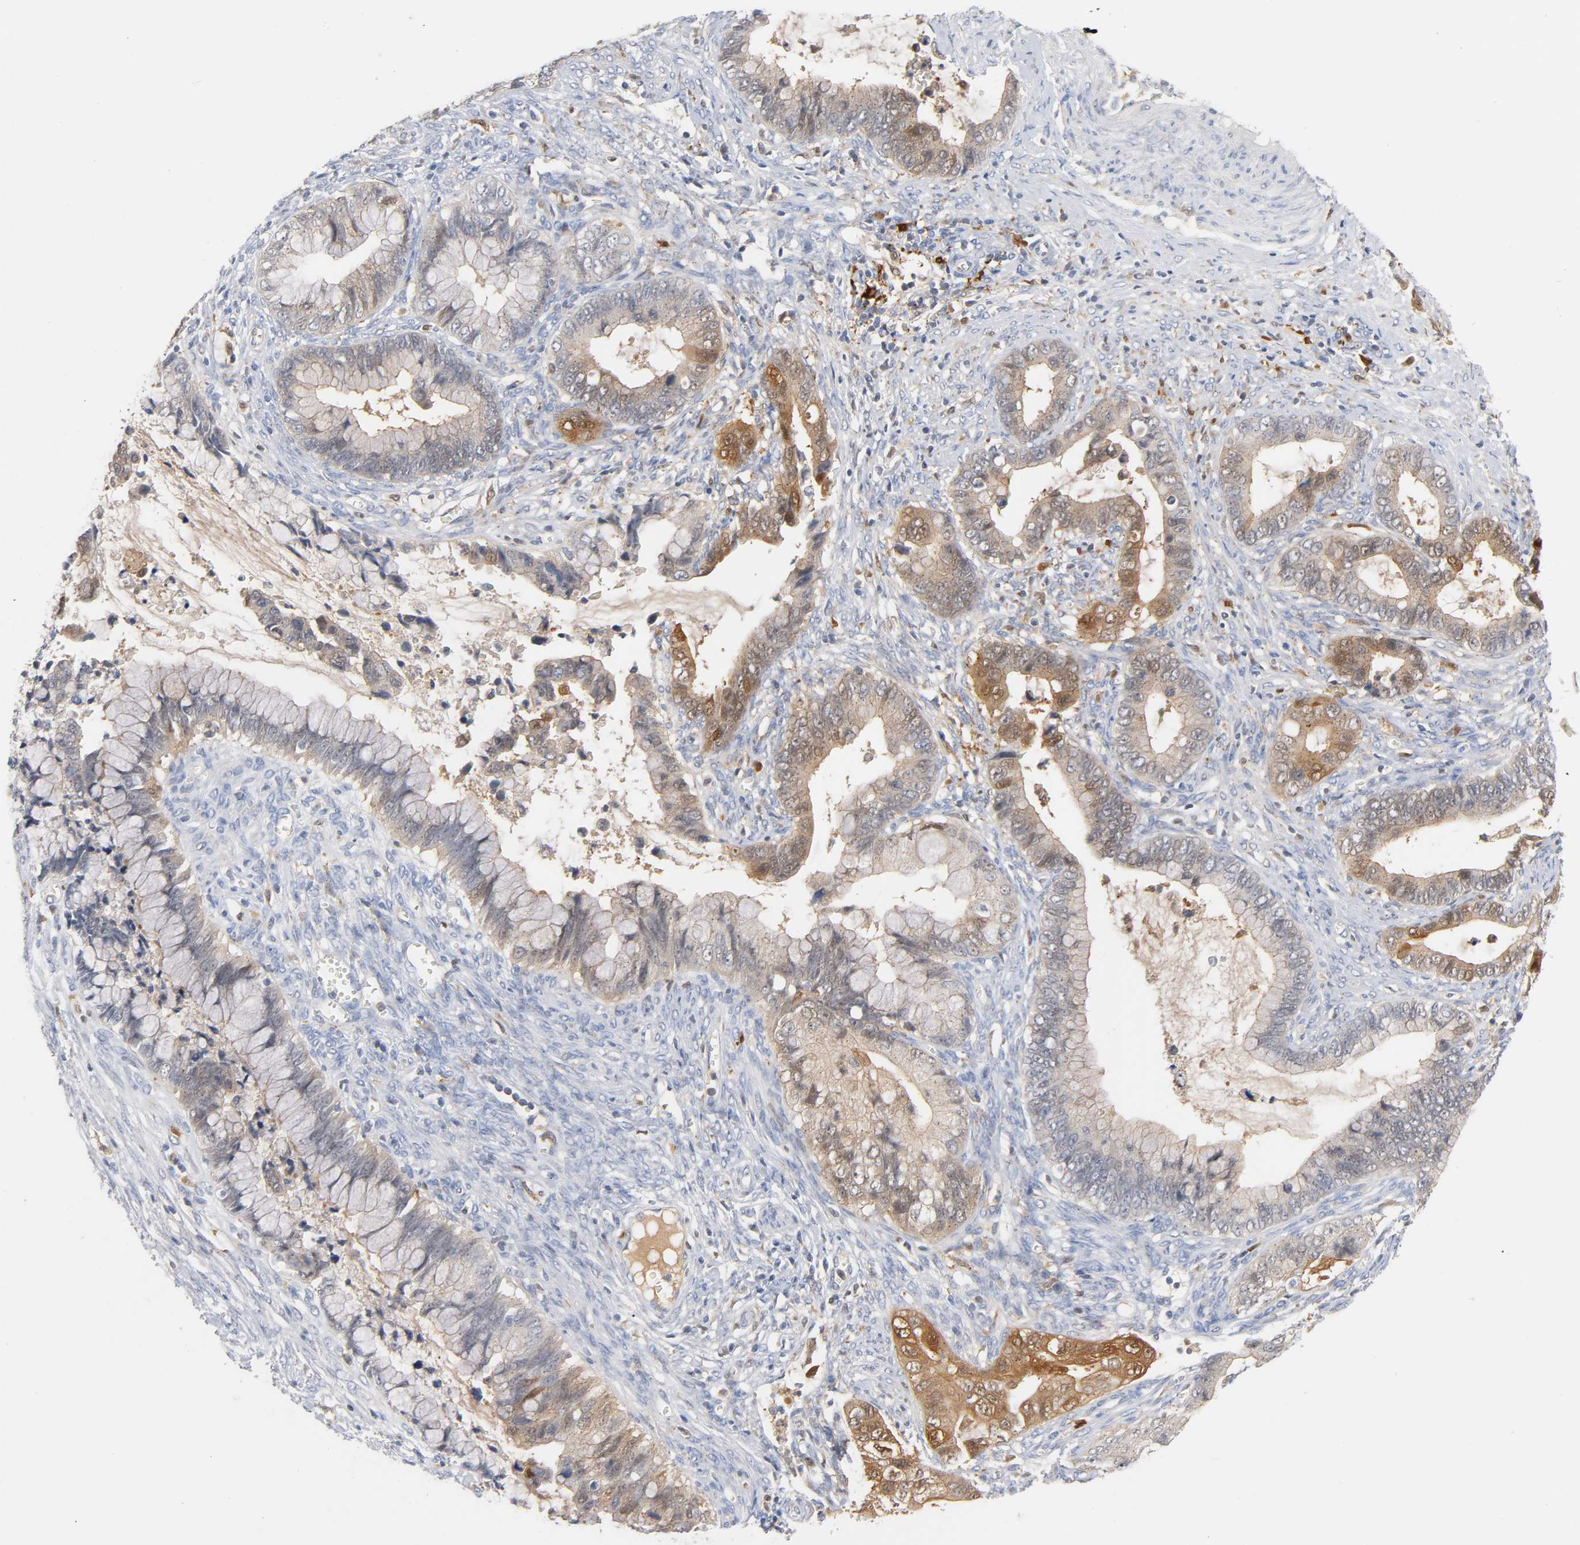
{"staining": {"intensity": "moderate", "quantity": "25%-75%", "location": "cytoplasmic/membranous,nuclear"}, "tissue": "cervical cancer", "cell_type": "Tumor cells", "image_type": "cancer", "snomed": [{"axis": "morphology", "description": "Adenocarcinoma, NOS"}, {"axis": "topography", "description": "Cervix"}], "caption": "Protein expression analysis of cervical cancer shows moderate cytoplasmic/membranous and nuclear staining in approximately 25%-75% of tumor cells.", "gene": "IL18", "patient": {"sex": "female", "age": 44}}